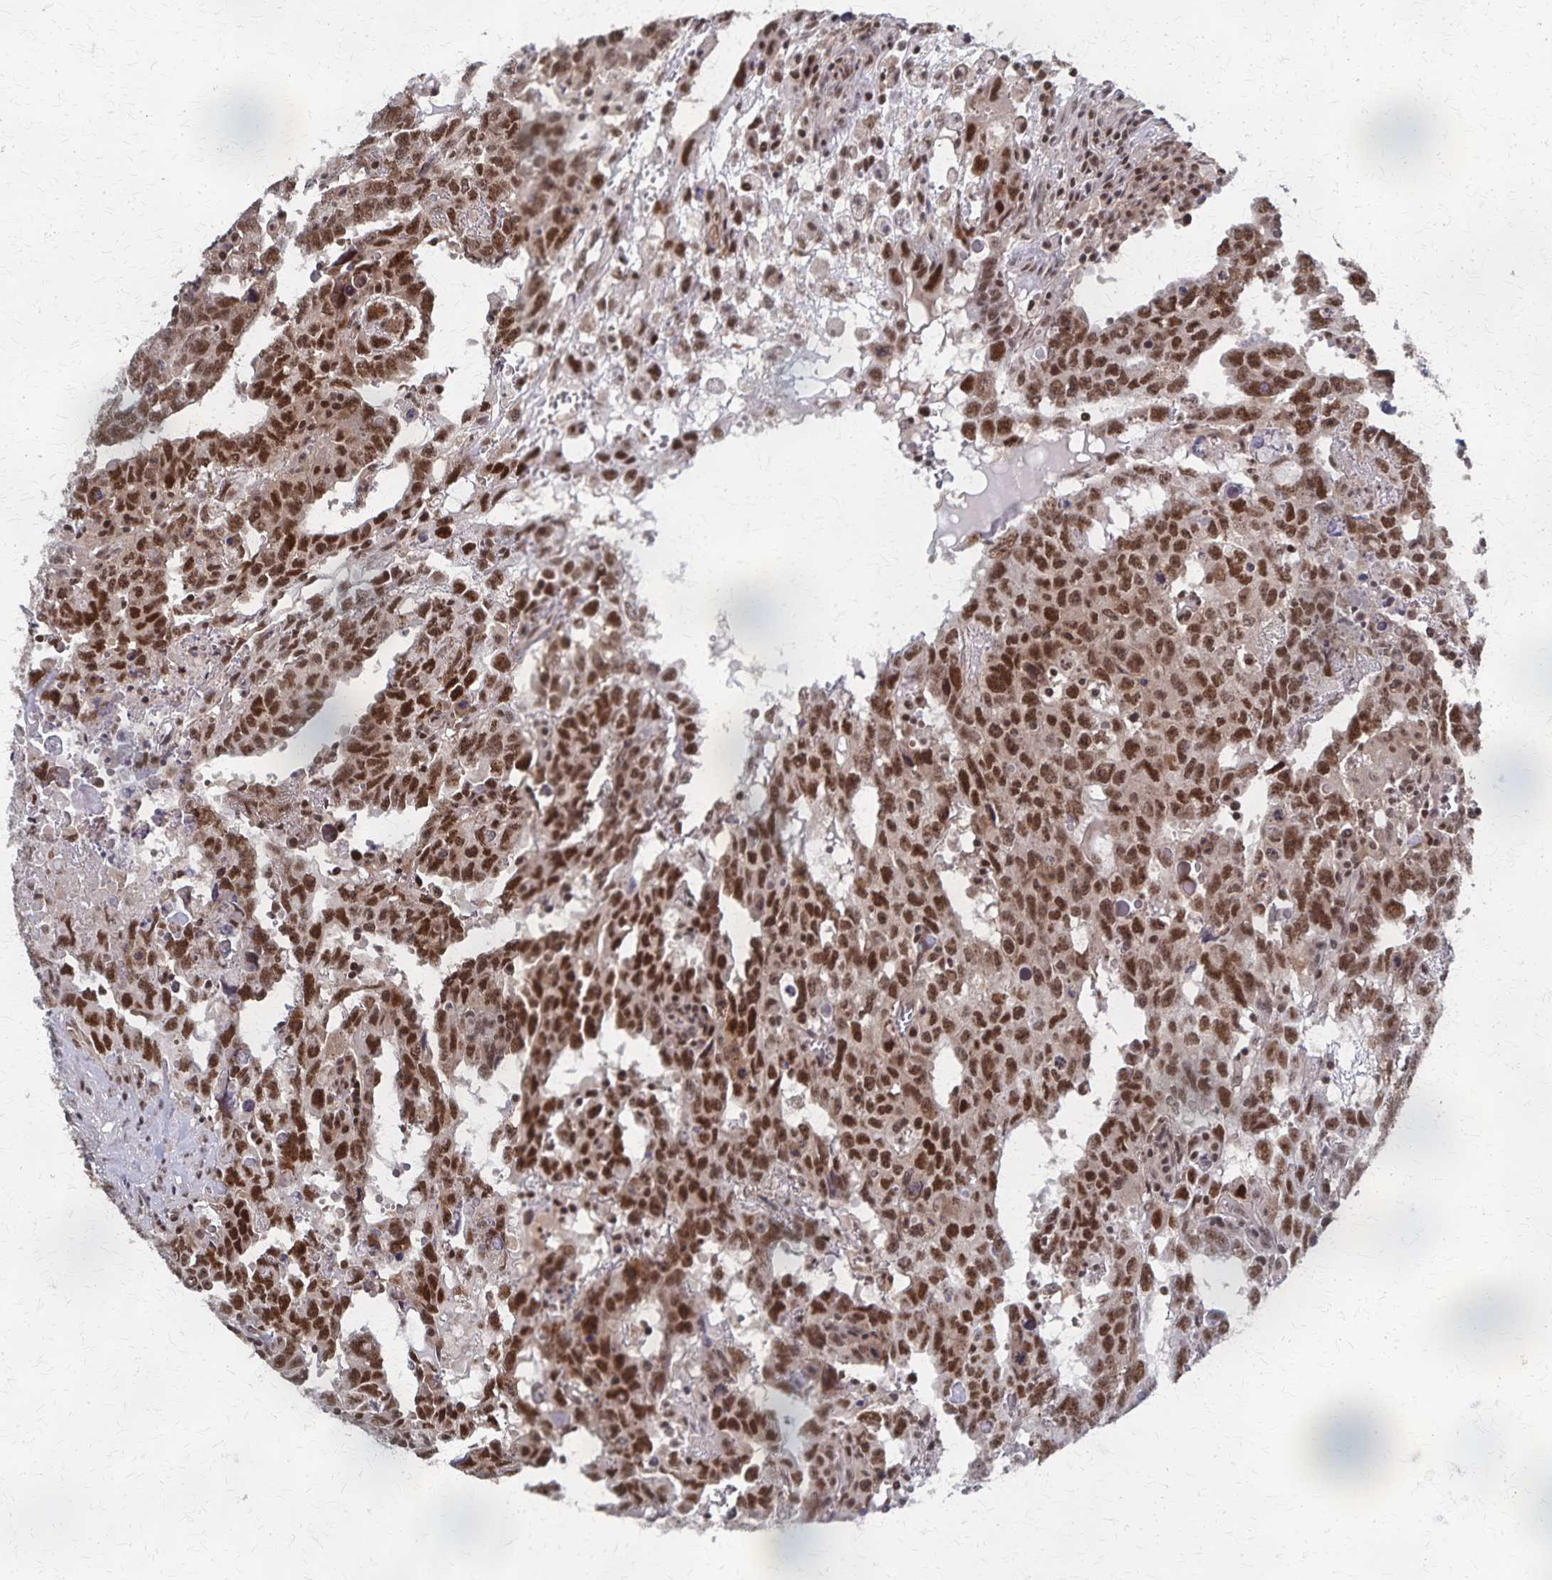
{"staining": {"intensity": "moderate", "quantity": ">75%", "location": "nuclear"}, "tissue": "testis cancer", "cell_type": "Tumor cells", "image_type": "cancer", "snomed": [{"axis": "morphology", "description": "Carcinoma, Embryonal, NOS"}, {"axis": "topography", "description": "Testis"}], "caption": "This is a micrograph of immunohistochemistry staining of embryonal carcinoma (testis), which shows moderate positivity in the nuclear of tumor cells.", "gene": "GTF2B", "patient": {"sex": "male", "age": 22}}